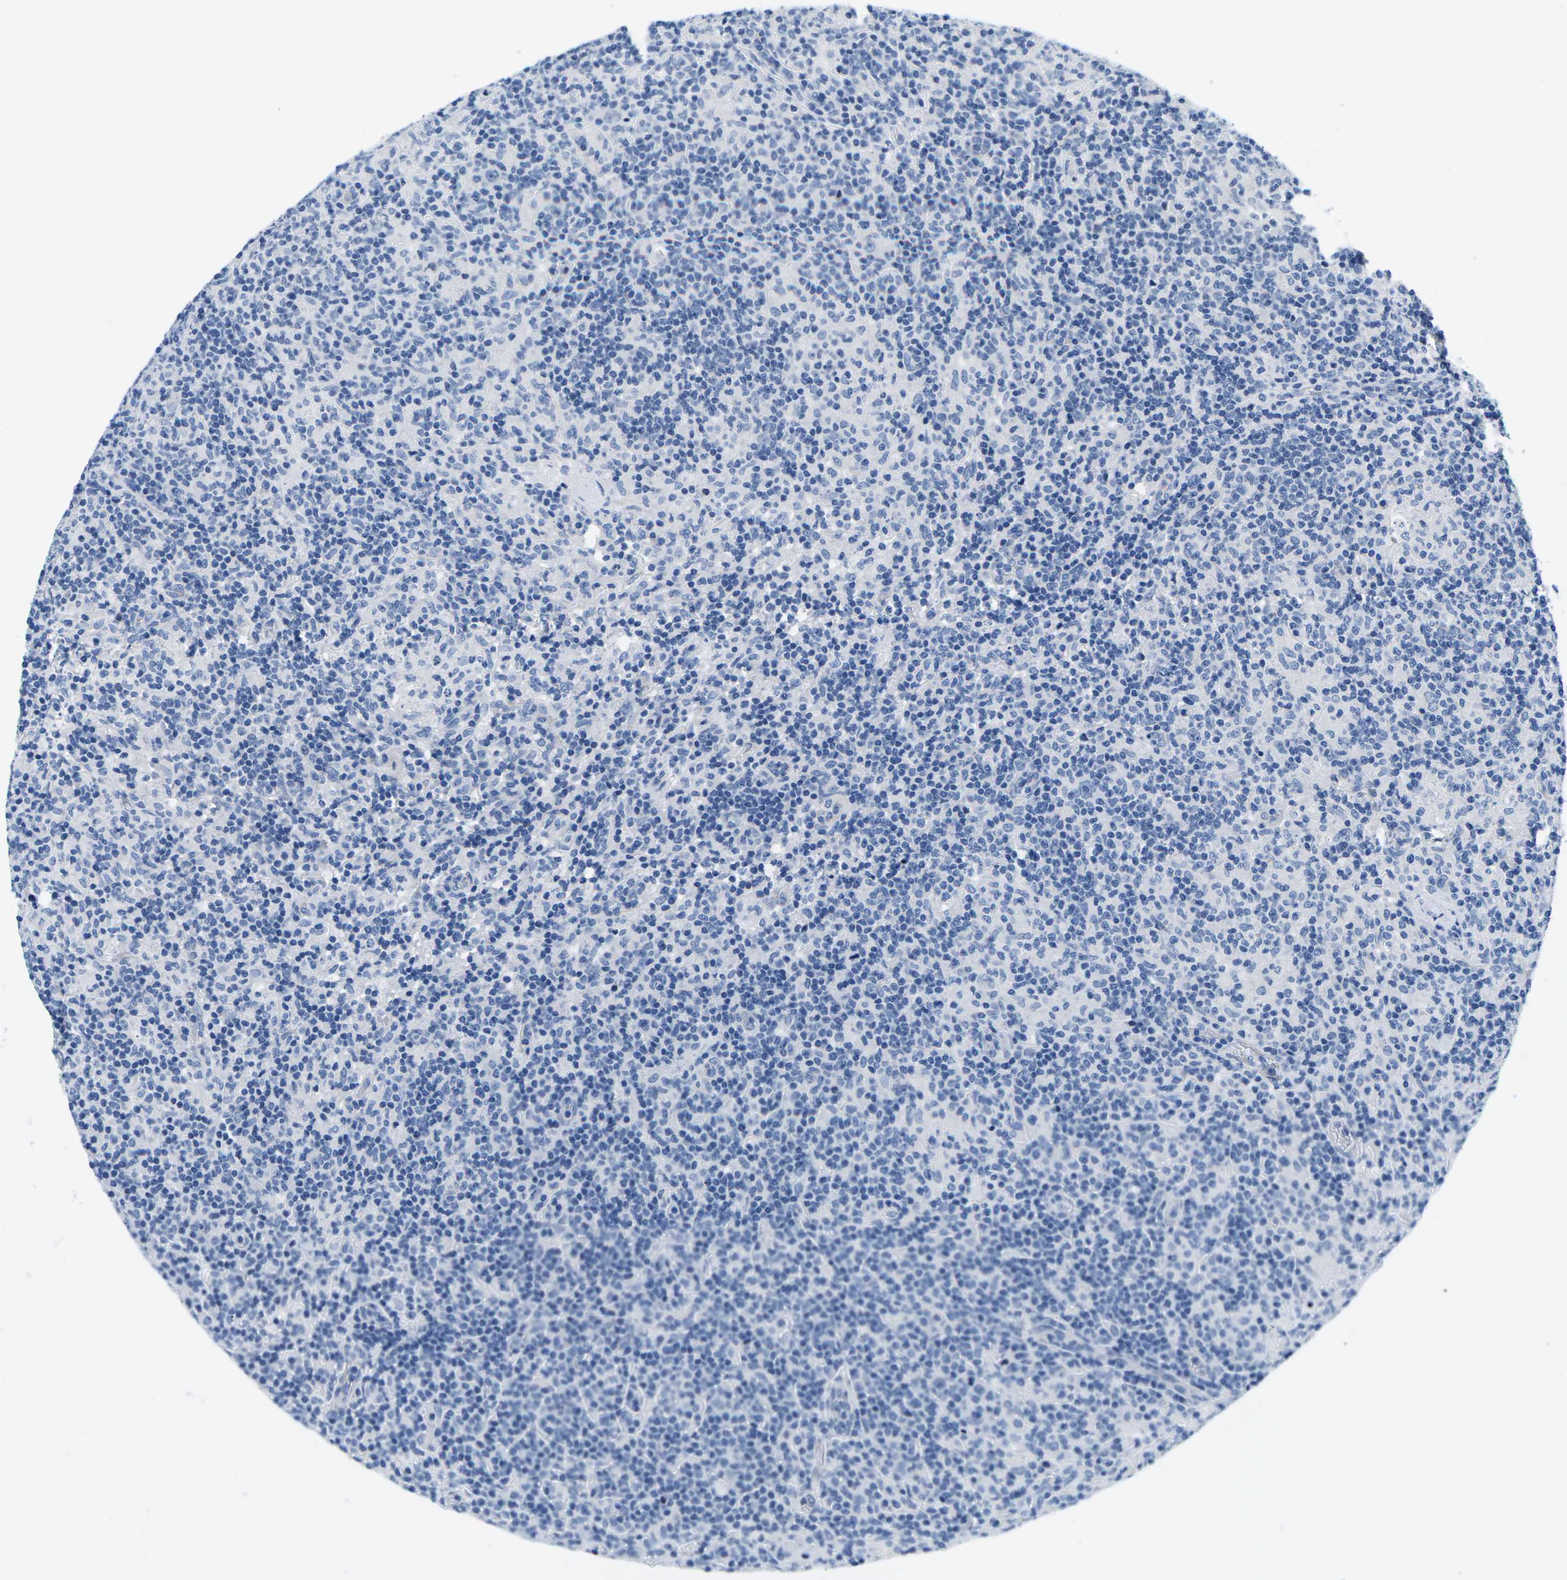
{"staining": {"intensity": "negative", "quantity": "none", "location": "none"}, "tissue": "lymphoma", "cell_type": "Tumor cells", "image_type": "cancer", "snomed": [{"axis": "morphology", "description": "Hodgkin's disease, NOS"}, {"axis": "topography", "description": "Lymph node"}], "caption": "There is no significant staining in tumor cells of lymphoma.", "gene": "TSPAN2", "patient": {"sex": "male", "age": 70}}